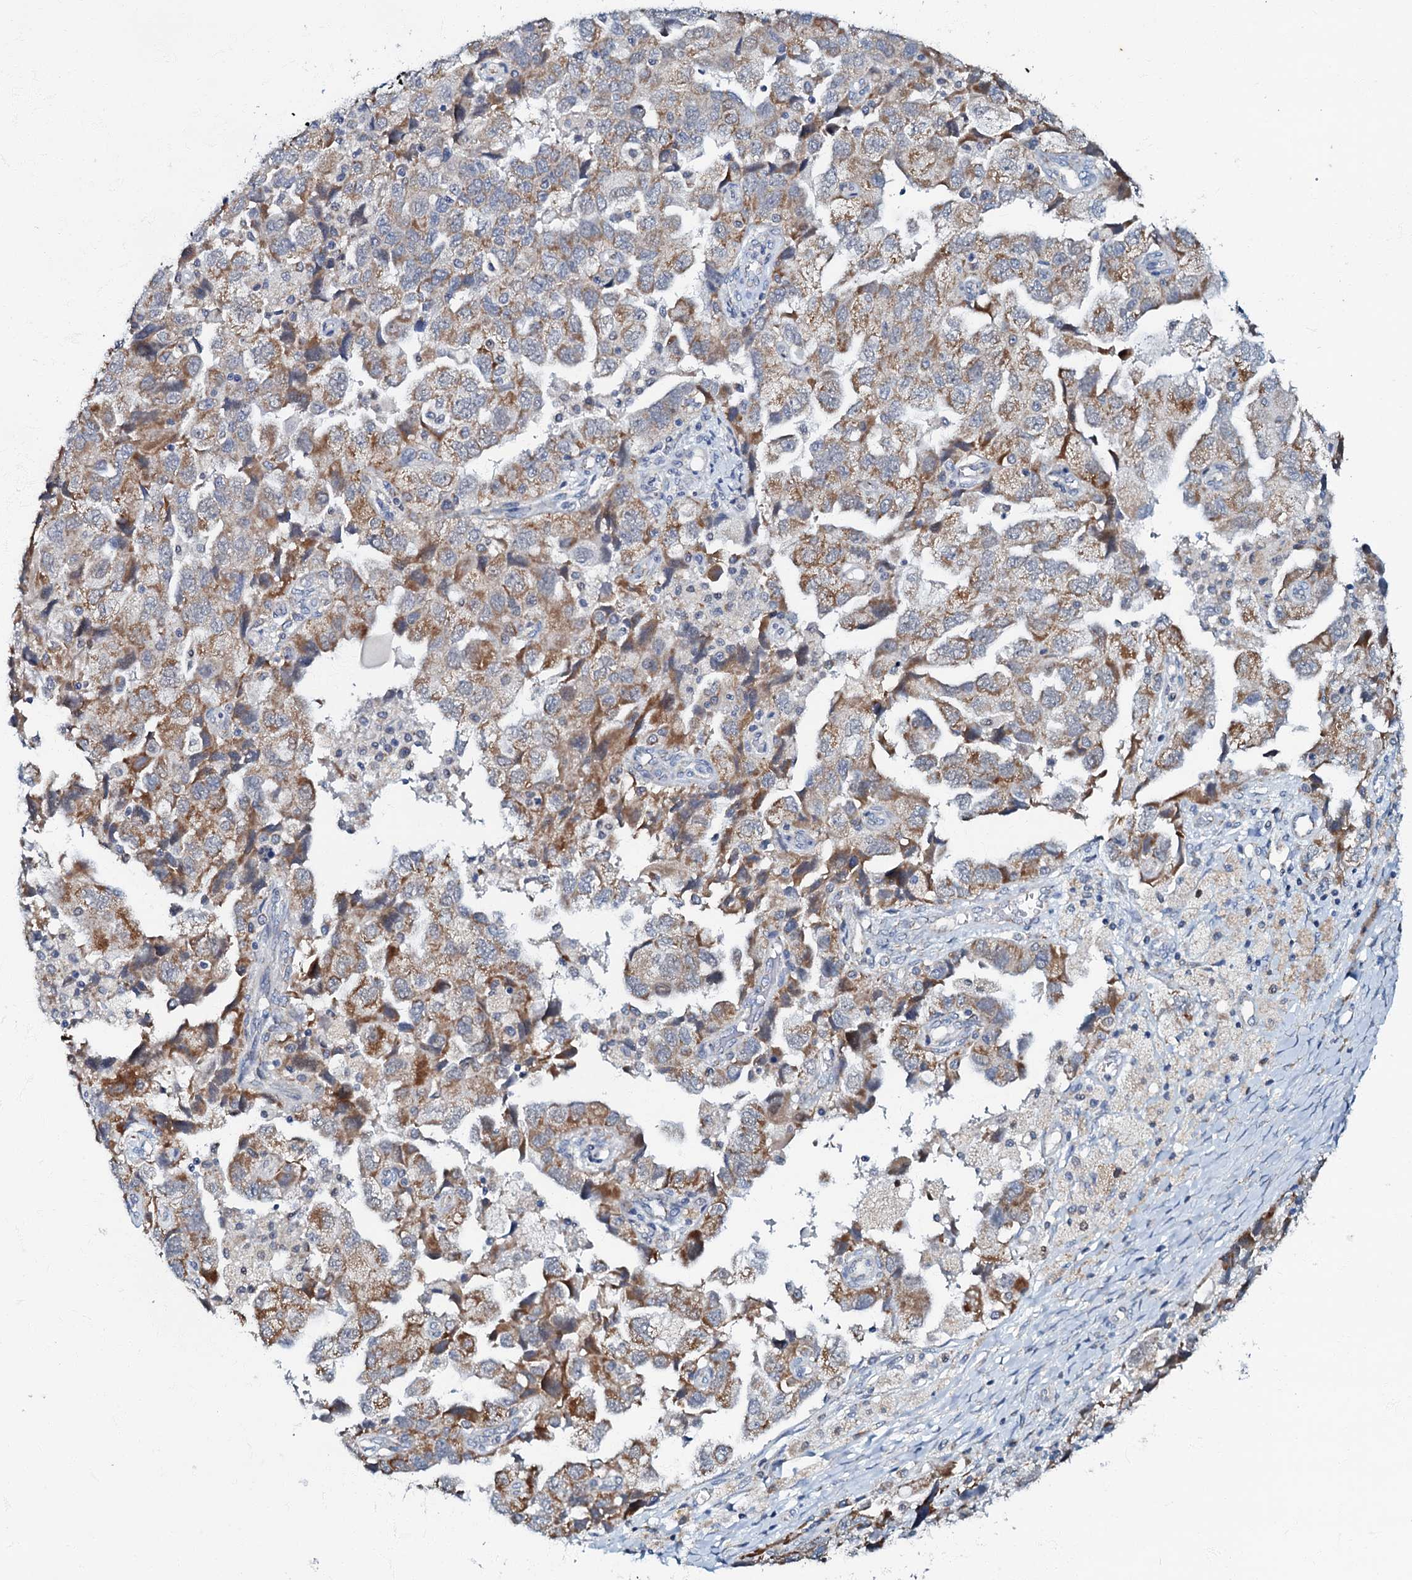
{"staining": {"intensity": "moderate", "quantity": ">75%", "location": "cytoplasmic/membranous"}, "tissue": "ovarian cancer", "cell_type": "Tumor cells", "image_type": "cancer", "snomed": [{"axis": "morphology", "description": "Carcinoma, NOS"}, {"axis": "morphology", "description": "Cystadenocarcinoma, serous, NOS"}, {"axis": "topography", "description": "Ovary"}], "caption": "Moderate cytoplasmic/membranous staining is seen in about >75% of tumor cells in ovarian carcinoma.", "gene": "MRPL51", "patient": {"sex": "female", "age": 69}}